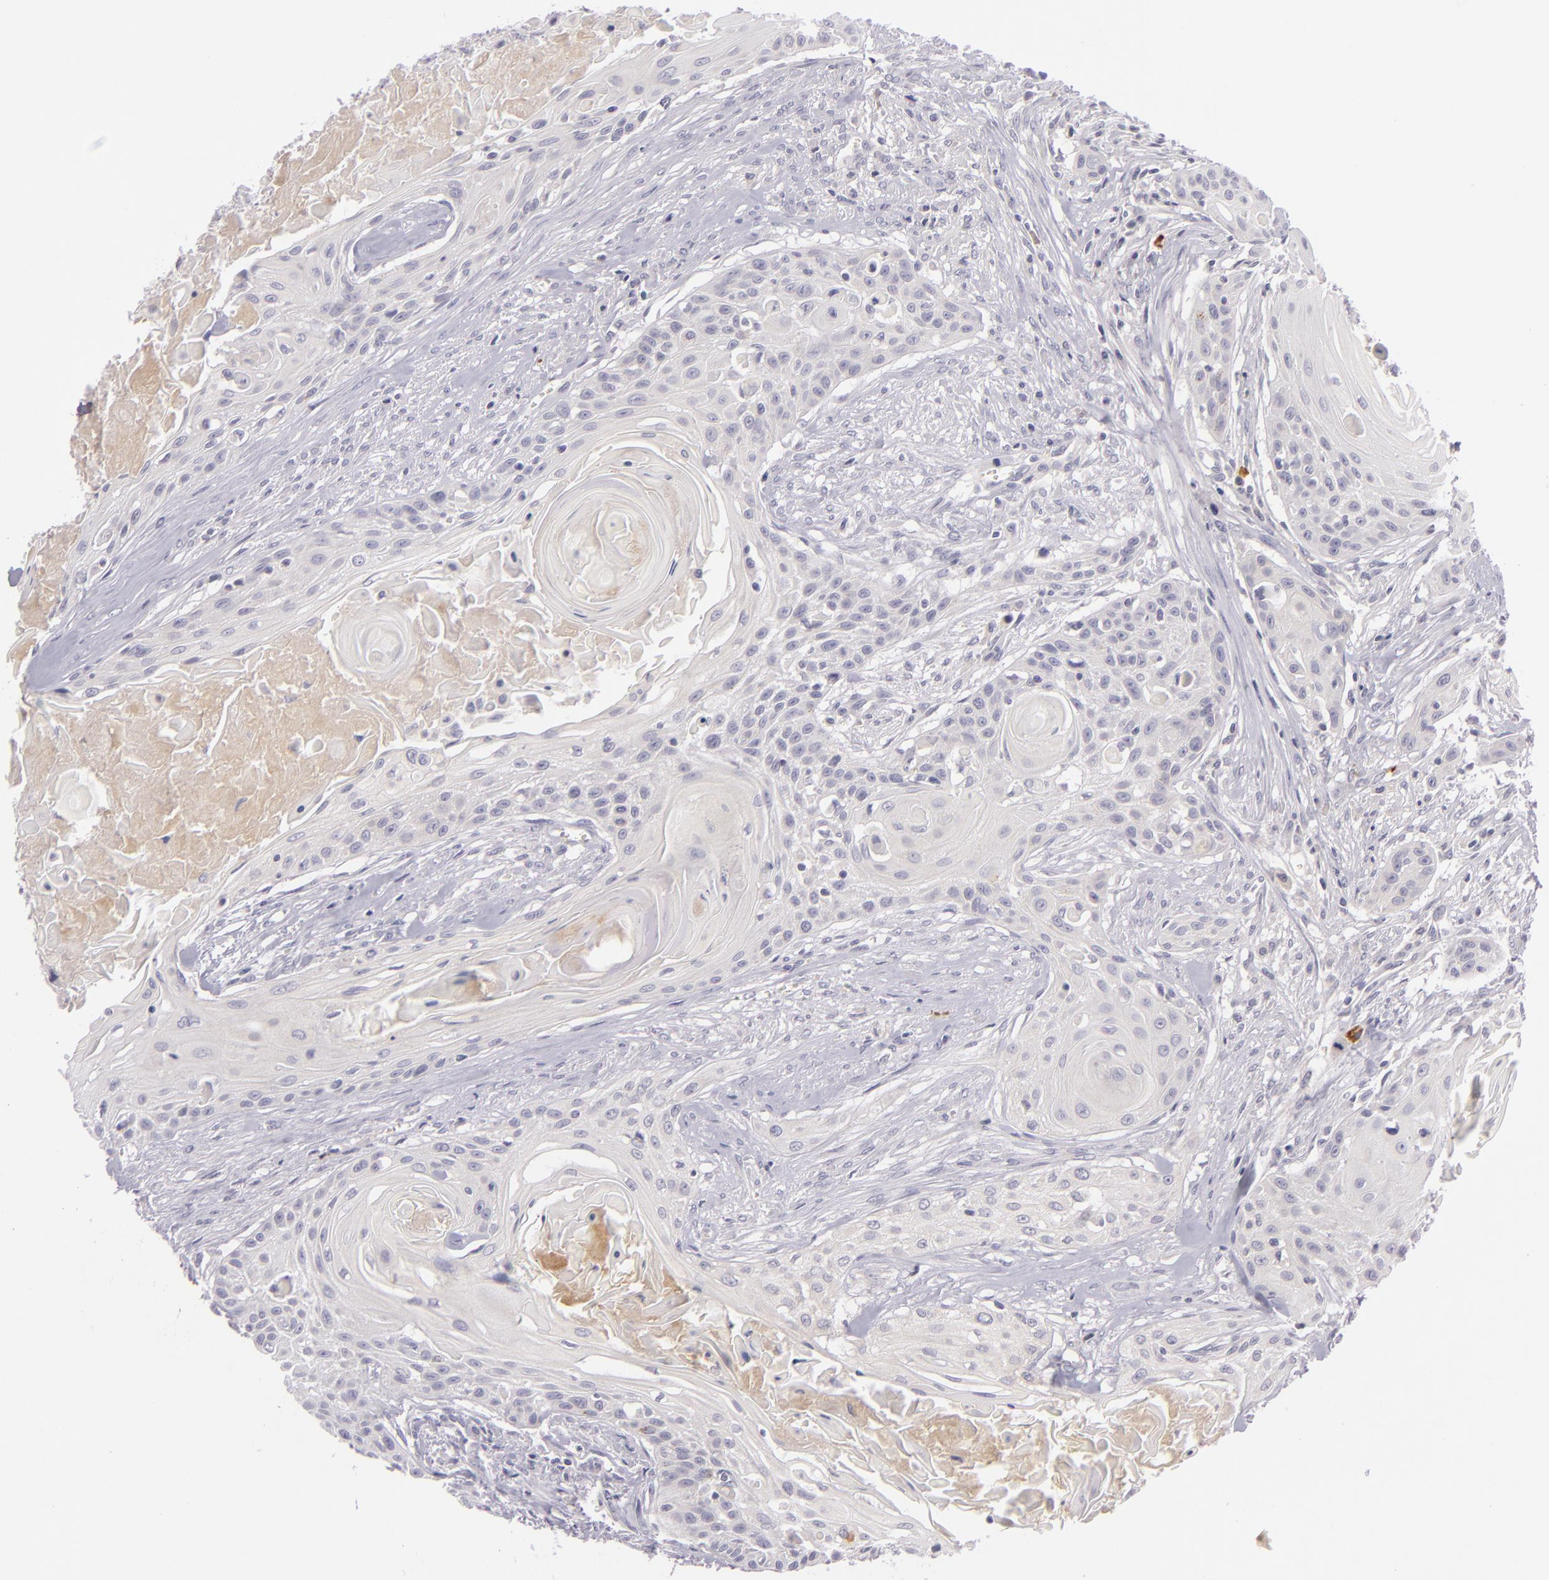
{"staining": {"intensity": "negative", "quantity": "none", "location": "none"}, "tissue": "head and neck cancer", "cell_type": "Tumor cells", "image_type": "cancer", "snomed": [{"axis": "morphology", "description": "Squamous cell carcinoma, NOS"}, {"axis": "morphology", "description": "Squamous cell carcinoma, metastatic, NOS"}, {"axis": "topography", "description": "Lymph node"}, {"axis": "topography", "description": "Salivary gland"}, {"axis": "topography", "description": "Head-Neck"}], "caption": "Tumor cells show no significant staining in head and neck cancer (metastatic squamous cell carcinoma).", "gene": "DAG1", "patient": {"sex": "female", "age": 74}}